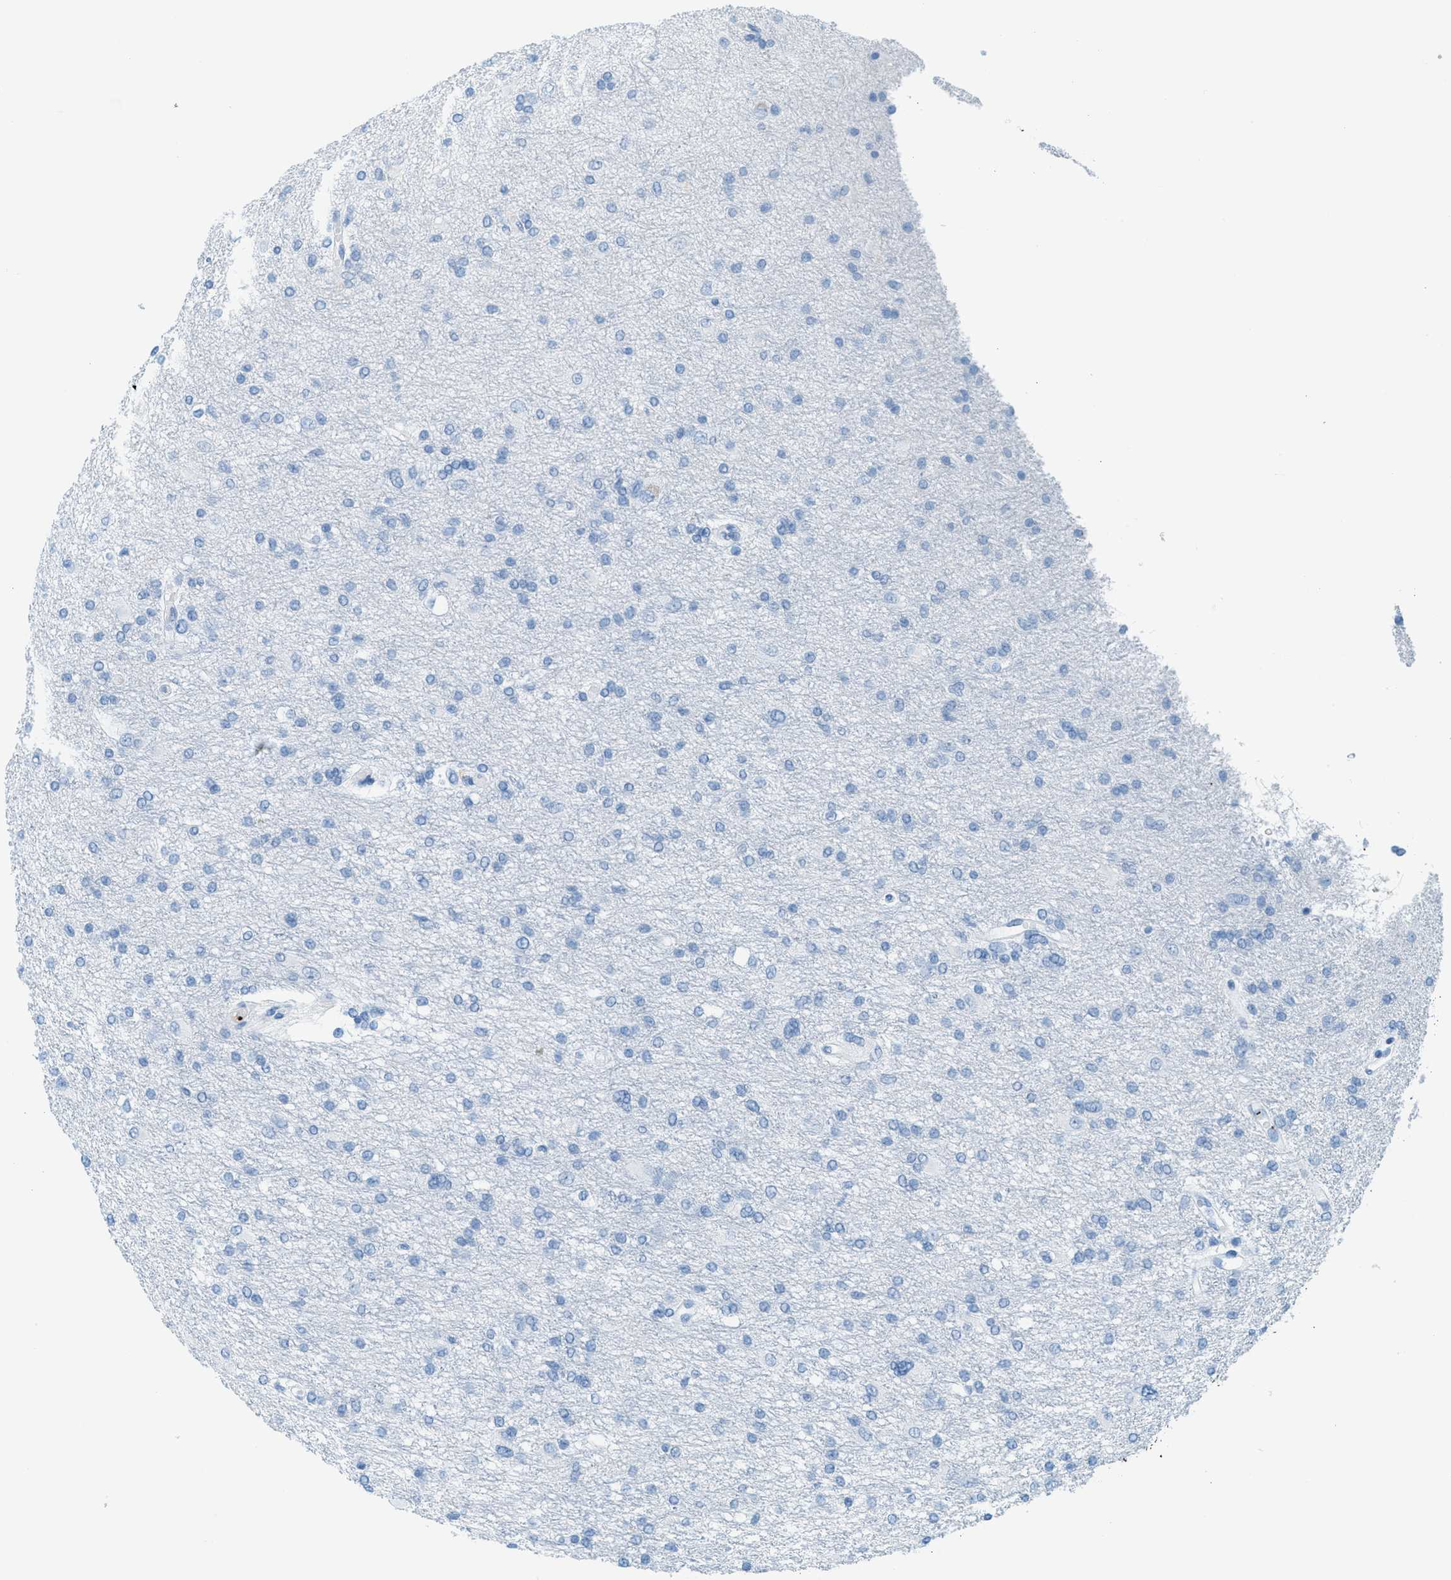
{"staining": {"intensity": "negative", "quantity": "none", "location": "none"}, "tissue": "glioma", "cell_type": "Tumor cells", "image_type": "cancer", "snomed": [{"axis": "morphology", "description": "Glioma, malignant, High grade"}, {"axis": "topography", "description": "Brain"}], "caption": "Human glioma stained for a protein using immunohistochemistry (IHC) displays no staining in tumor cells.", "gene": "PPBP", "patient": {"sex": "female", "age": 59}}